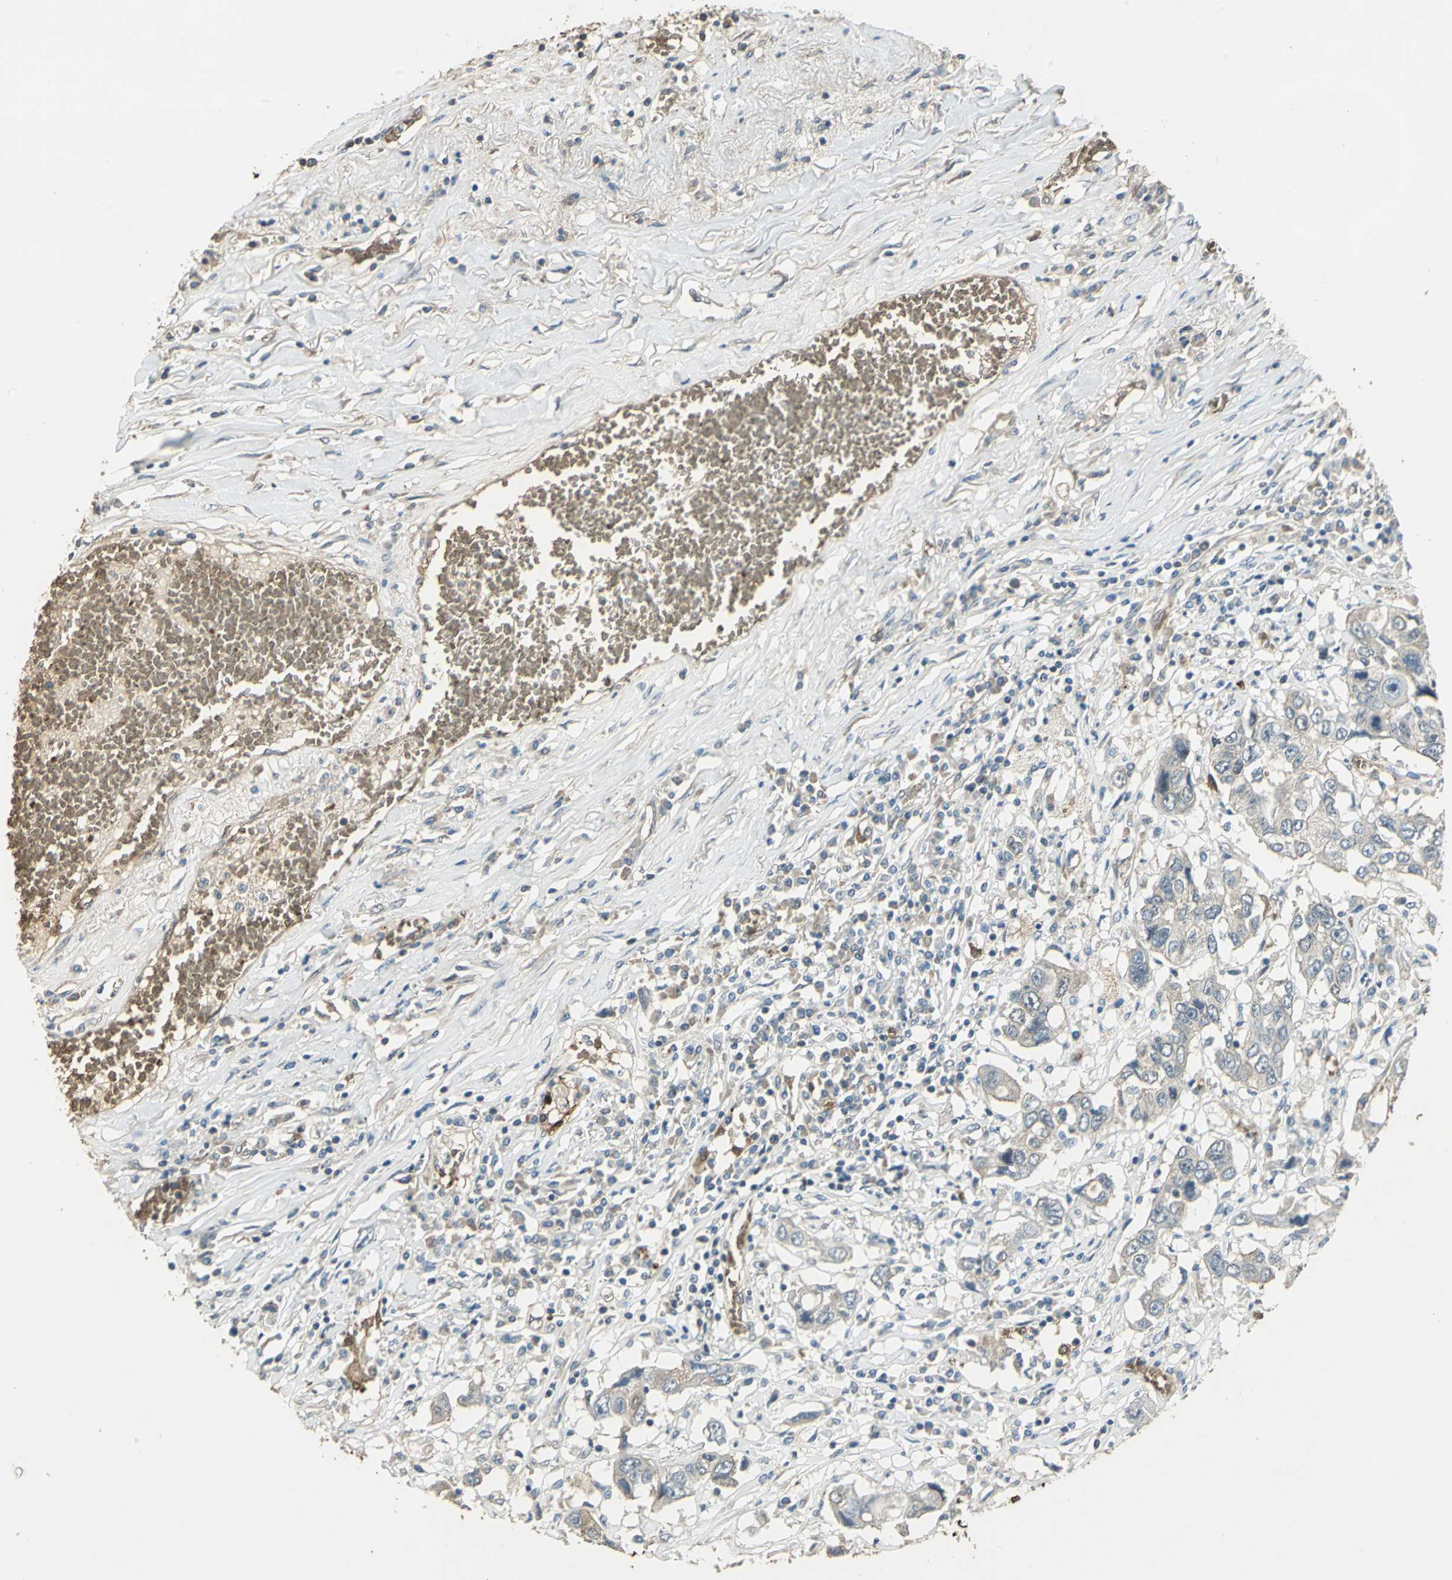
{"staining": {"intensity": "moderate", "quantity": "25%-75%", "location": "cytoplasmic/membranous"}, "tissue": "lung cancer", "cell_type": "Tumor cells", "image_type": "cancer", "snomed": [{"axis": "morphology", "description": "Squamous cell carcinoma, NOS"}, {"axis": "topography", "description": "Lung"}], "caption": "Immunohistochemical staining of human lung squamous cell carcinoma displays medium levels of moderate cytoplasmic/membranous positivity in about 25%-75% of tumor cells.", "gene": "DDAH1", "patient": {"sex": "male", "age": 71}}